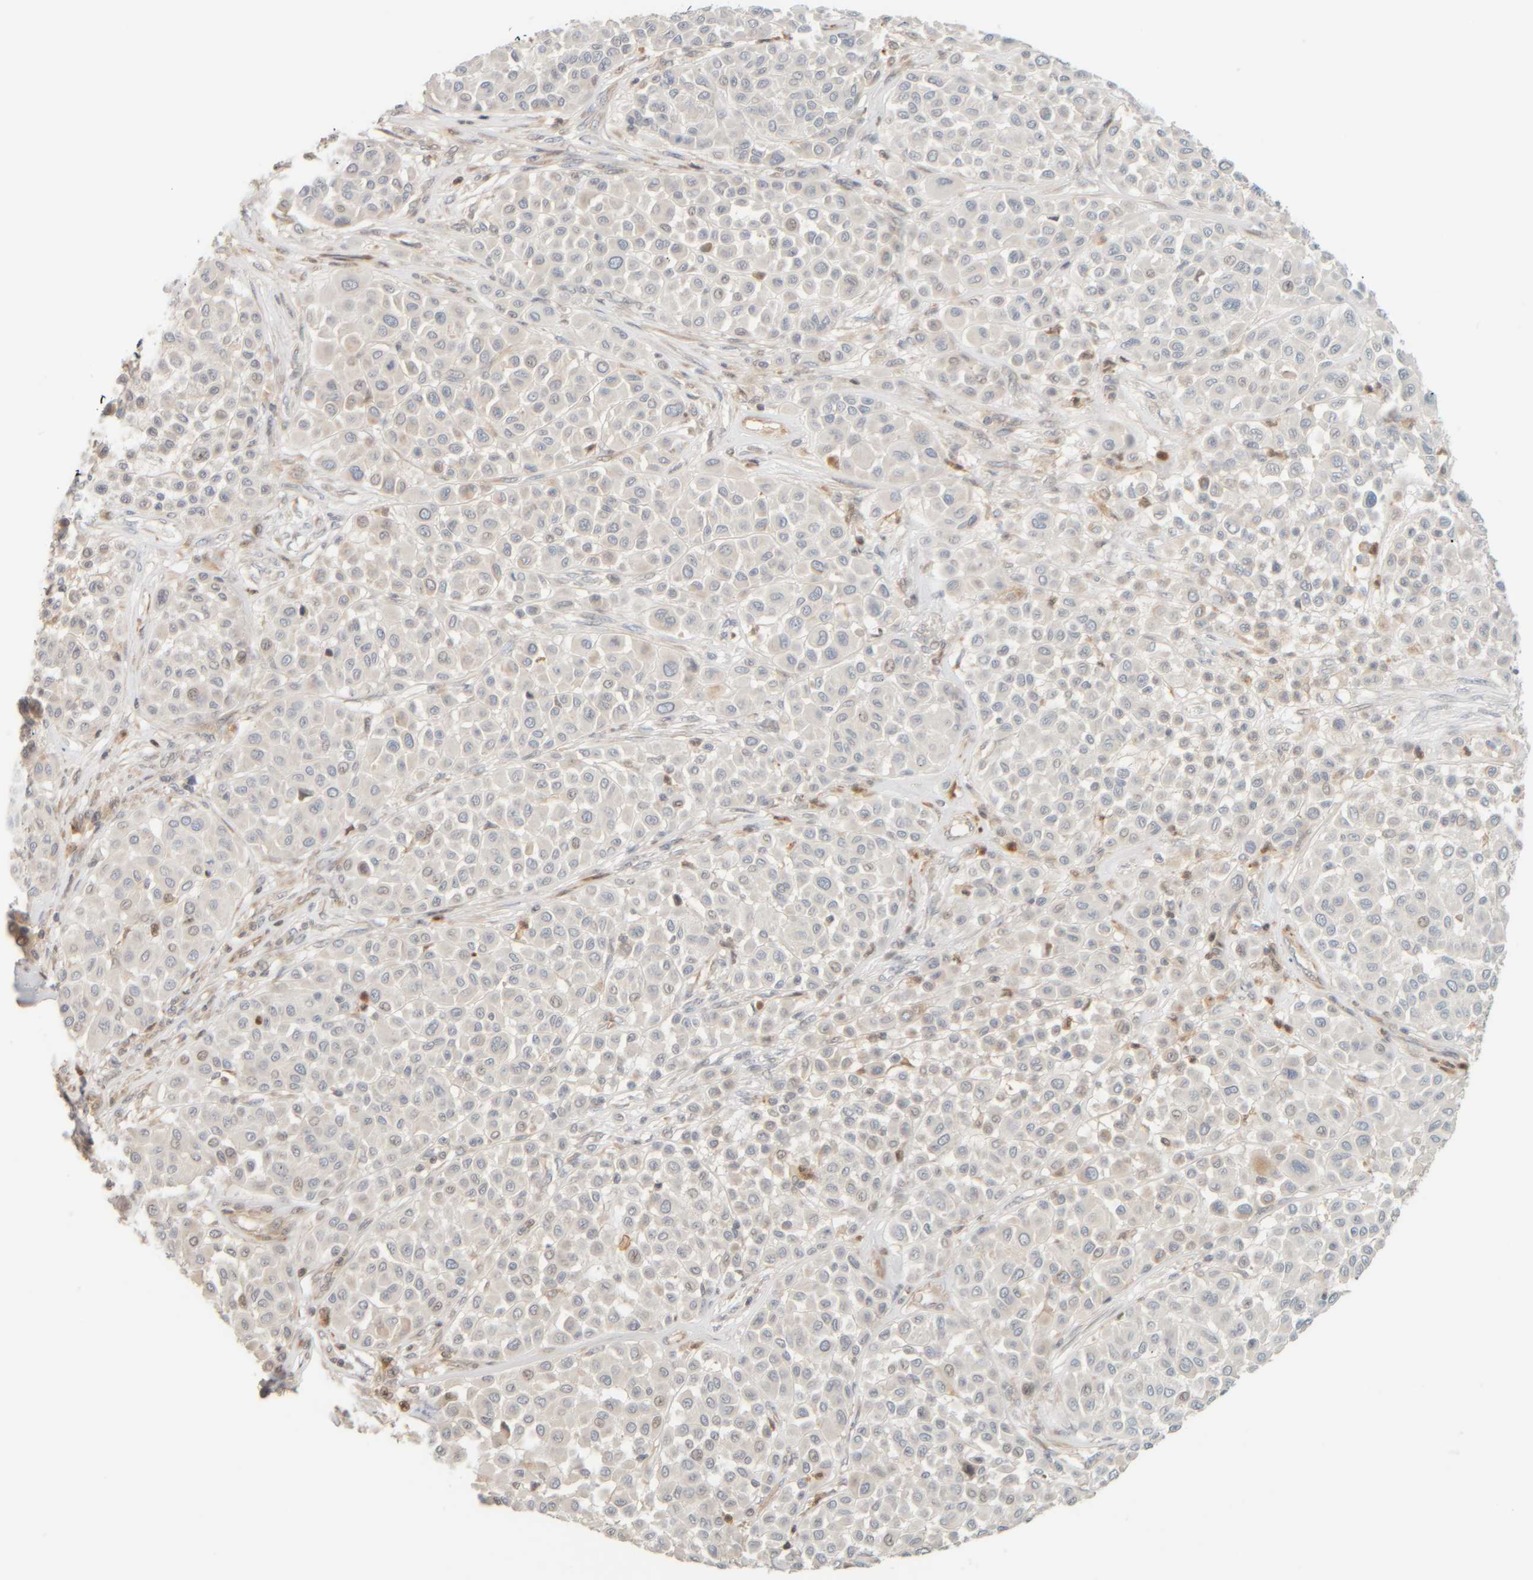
{"staining": {"intensity": "negative", "quantity": "none", "location": "none"}, "tissue": "melanoma", "cell_type": "Tumor cells", "image_type": "cancer", "snomed": [{"axis": "morphology", "description": "Malignant melanoma, Metastatic site"}, {"axis": "topography", "description": "Soft tissue"}], "caption": "IHC image of neoplastic tissue: melanoma stained with DAB (3,3'-diaminobenzidine) demonstrates no significant protein expression in tumor cells. (DAB (3,3'-diaminobenzidine) immunohistochemistry with hematoxylin counter stain).", "gene": "PTGES3L-AARSD1", "patient": {"sex": "male", "age": 41}}